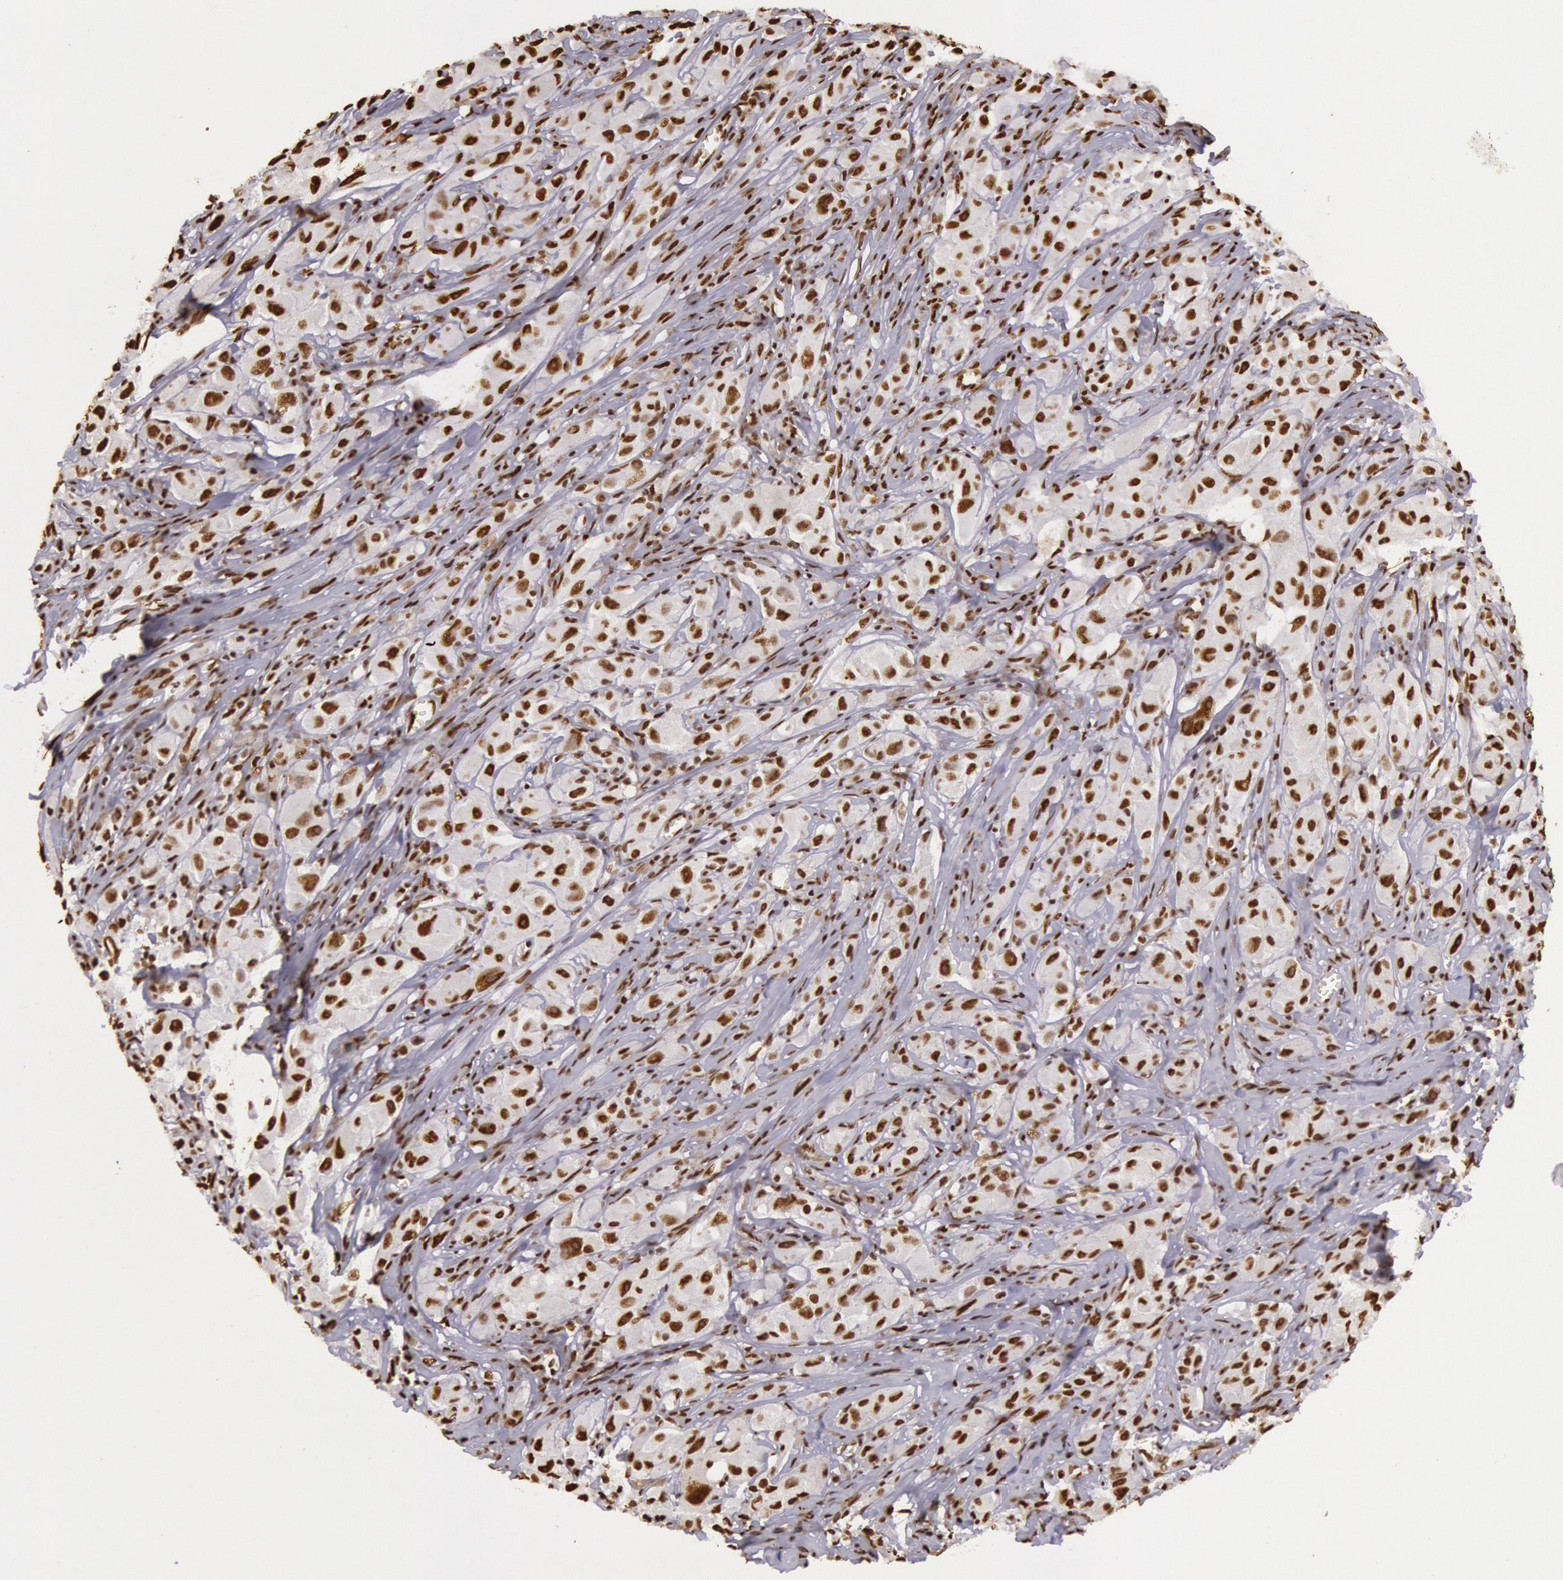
{"staining": {"intensity": "strong", "quantity": ">75%", "location": "nuclear"}, "tissue": "melanoma", "cell_type": "Tumor cells", "image_type": "cancer", "snomed": [{"axis": "morphology", "description": "Malignant melanoma, NOS"}, {"axis": "topography", "description": "Skin"}], "caption": "High-power microscopy captured an immunohistochemistry (IHC) photomicrograph of malignant melanoma, revealing strong nuclear positivity in approximately >75% of tumor cells.", "gene": "HNRNPH2", "patient": {"sex": "male", "age": 56}}